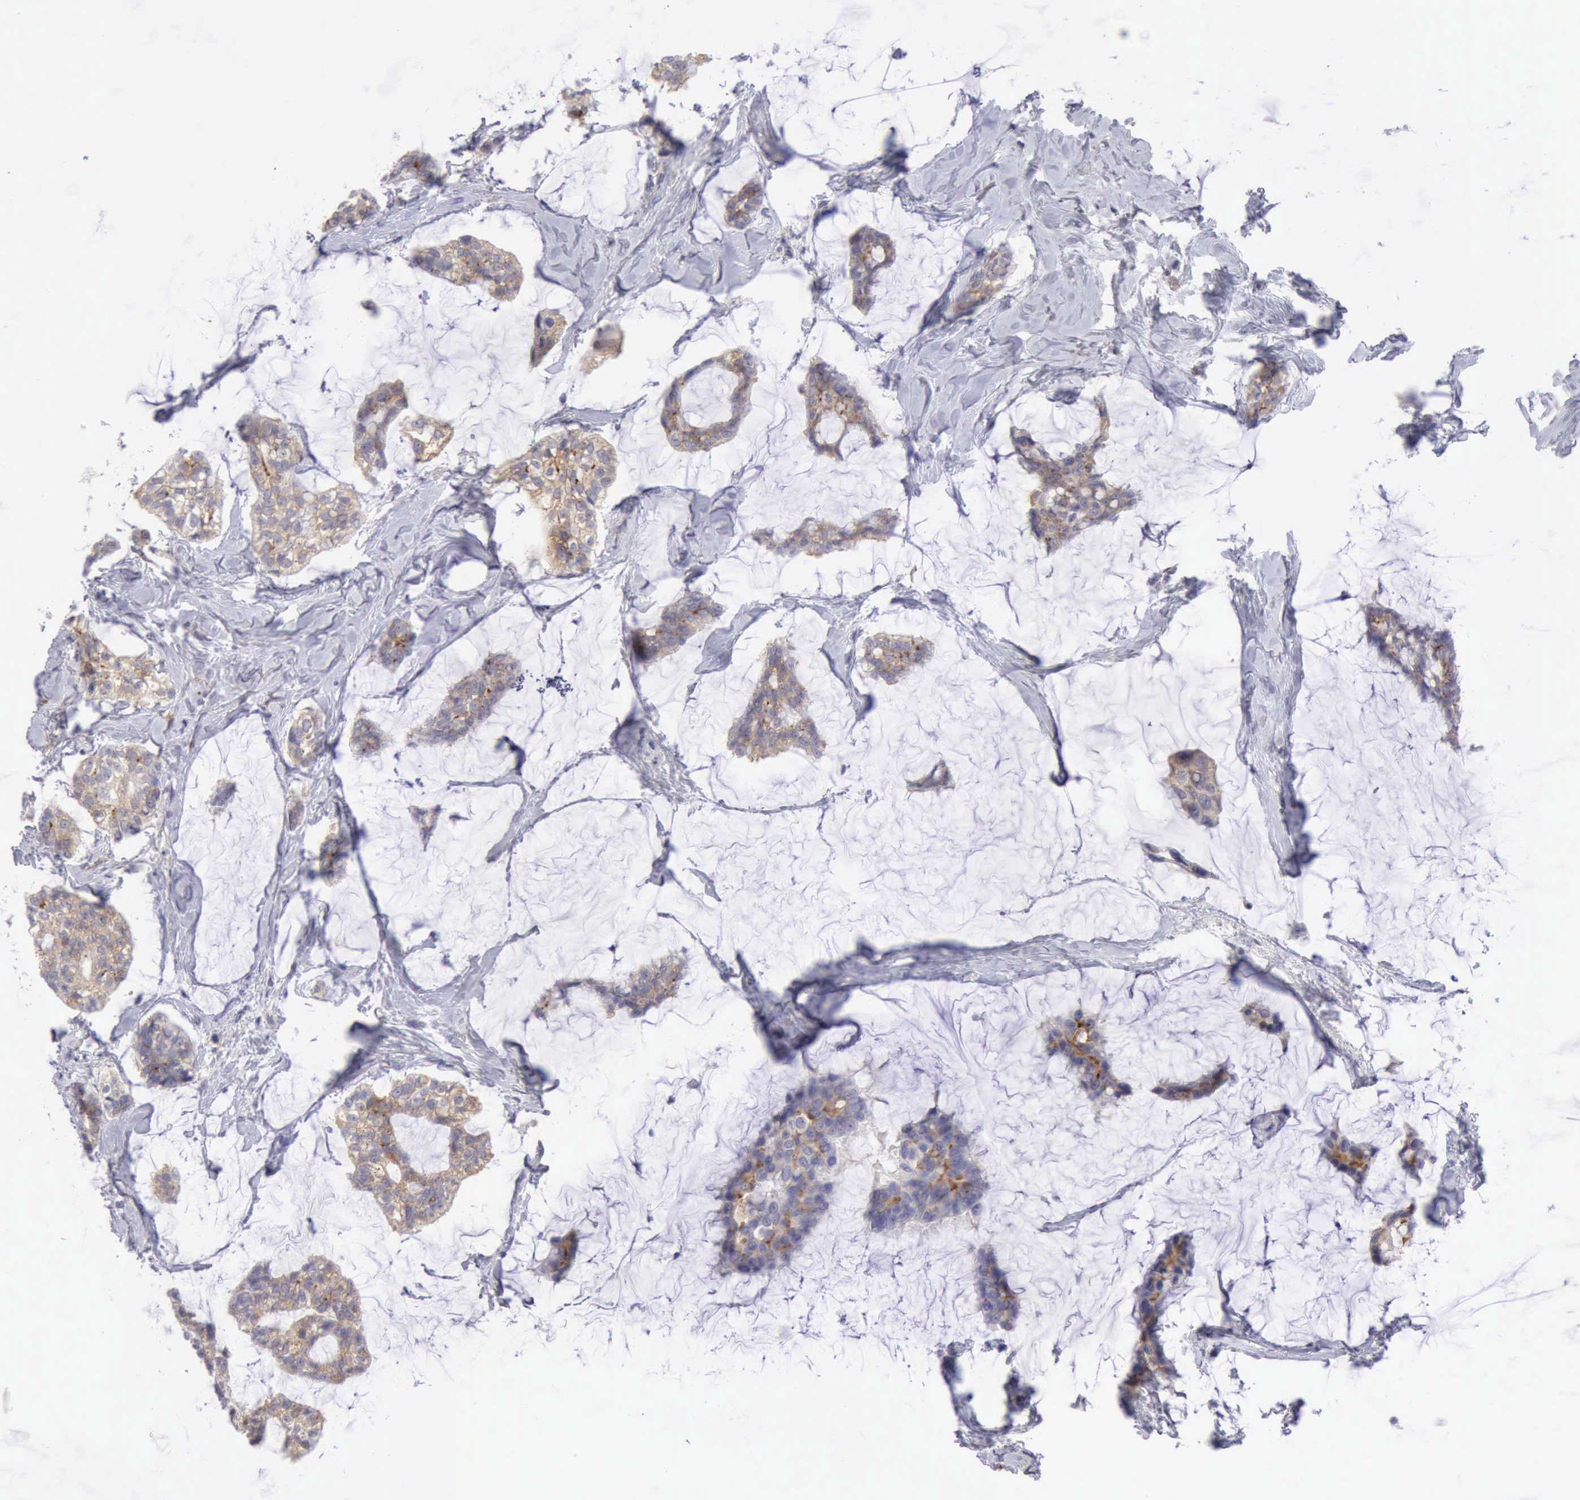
{"staining": {"intensity": "weak", "quantity": ">75%", "location": "cytoplasmic/membranous"}, "tissue": "breast cancer", "cell_type": "Tumor cells", "image_type": "cancer", "snomed": [{"axis": "morphology", "description": "Duct carcinoma"}, {"axis": "topography", "description": "Breast"}], "caption": "Immunohistochemistry (DAB) staining of human breast cancer (infiltrating ductal carcinoma) demonstrates weak cytoplasmic/membranous protein expression in approximately >75% of tumor cells.", "gene": "TFRC", "patient": {"sex": "female", "age": 93}}